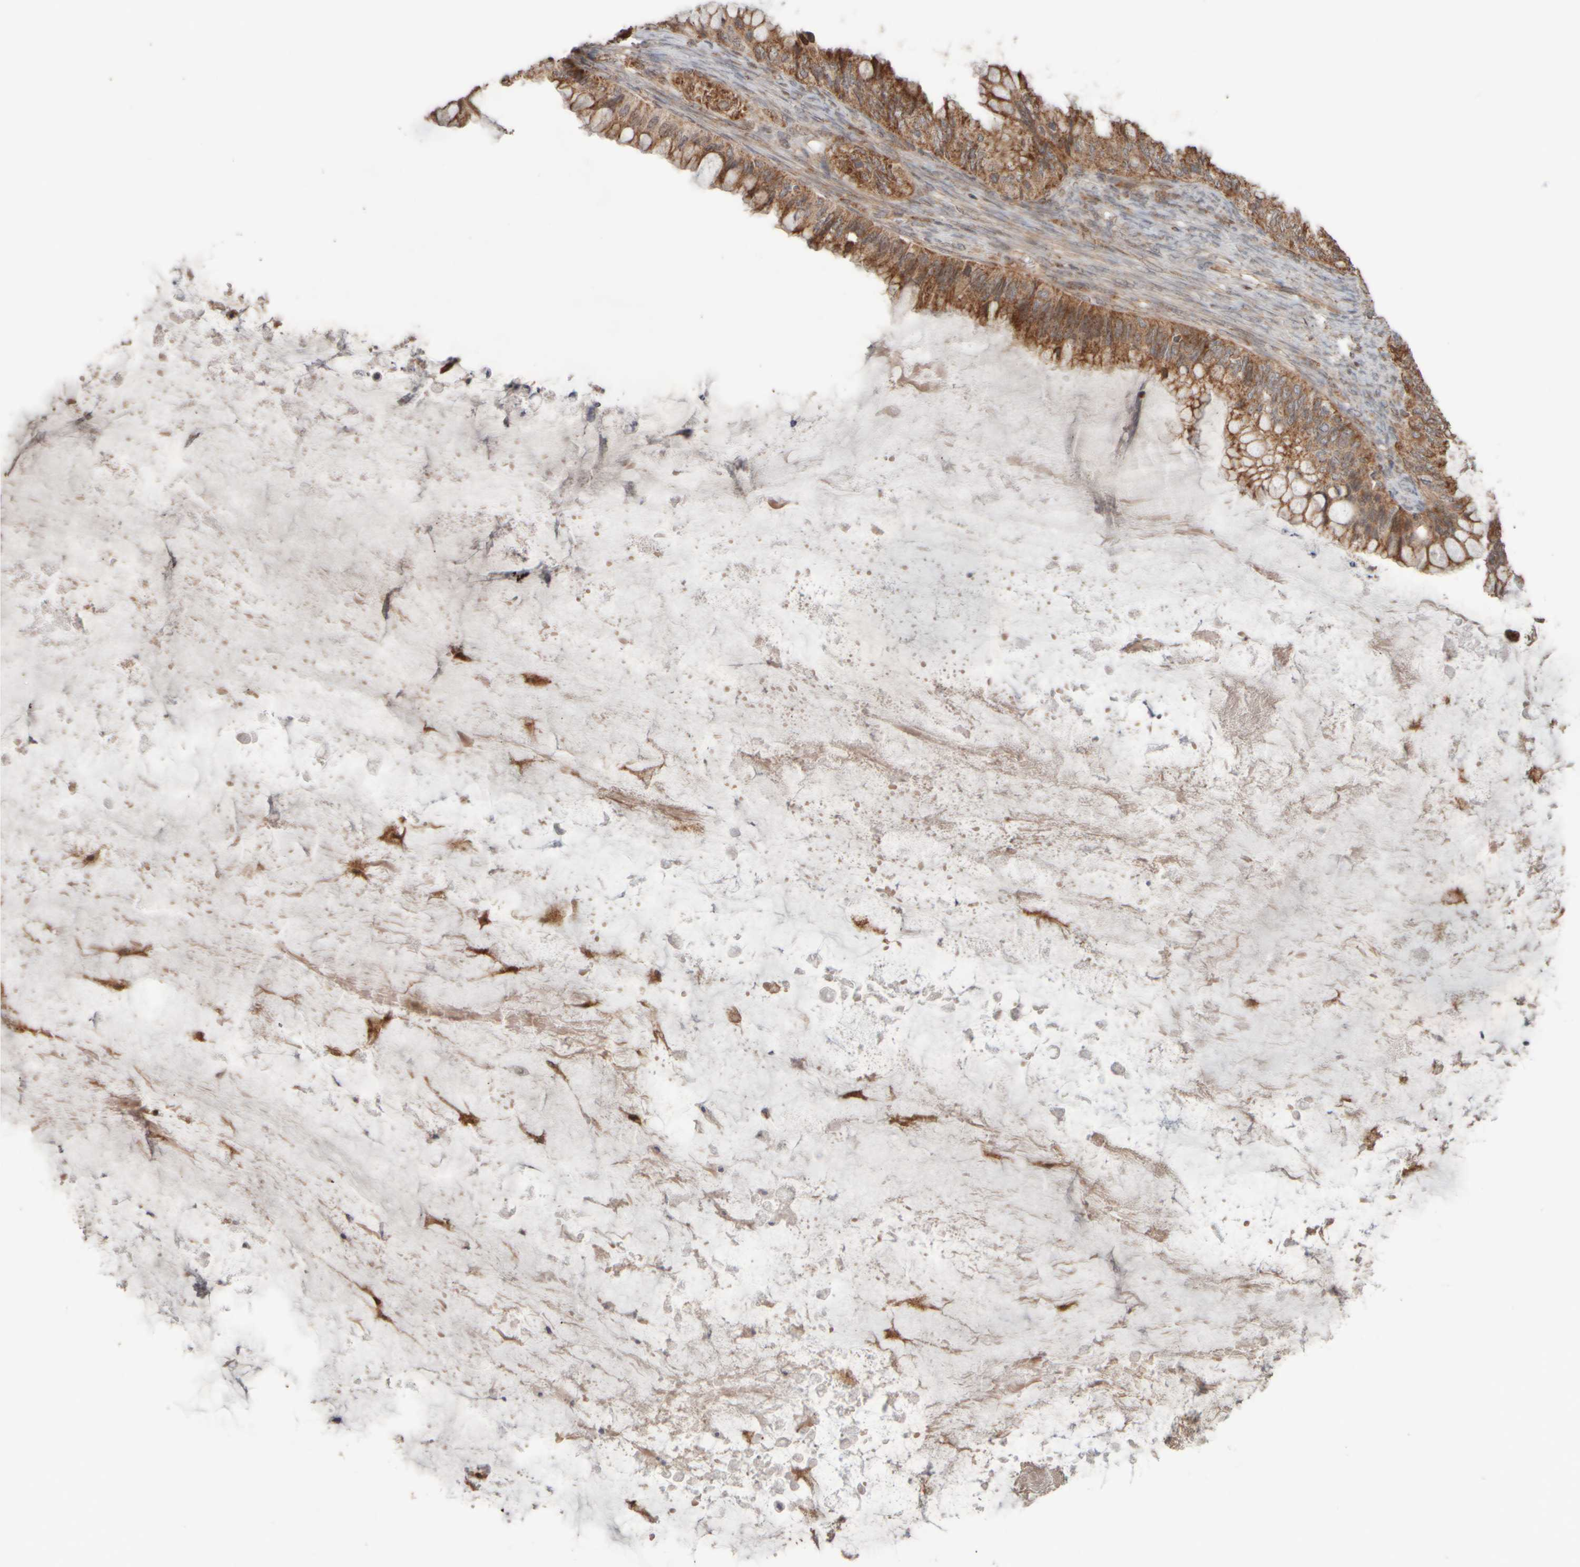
{"staining": {"intensity": "moderate", "quantity": ">75%", "location": "cytoplasmic/membranous"}, "tissue": "ovarian cancer", "cell_type": "Tumor cells", "image_type": "cancer", "snomed": [{"axis": "morphology", "description": "Cystadenocarcinoma, mucinous, NOS"}, {"axis": "topography", "description": "Ovary"}], "caption": "Mucinous cystadenocarcinoma (ovarian) was stained to show a protein in brown. There is medium levels of moderate cytoplasmic/membranous staining in approximately >75% of tumor cells. (DAB (3,3'-diaminobenzidine) IHC, brown staining for protein, blue staining for nuclei).", "gene": "EIF2B3", "patient": {"sex": "female", "age": 80}}